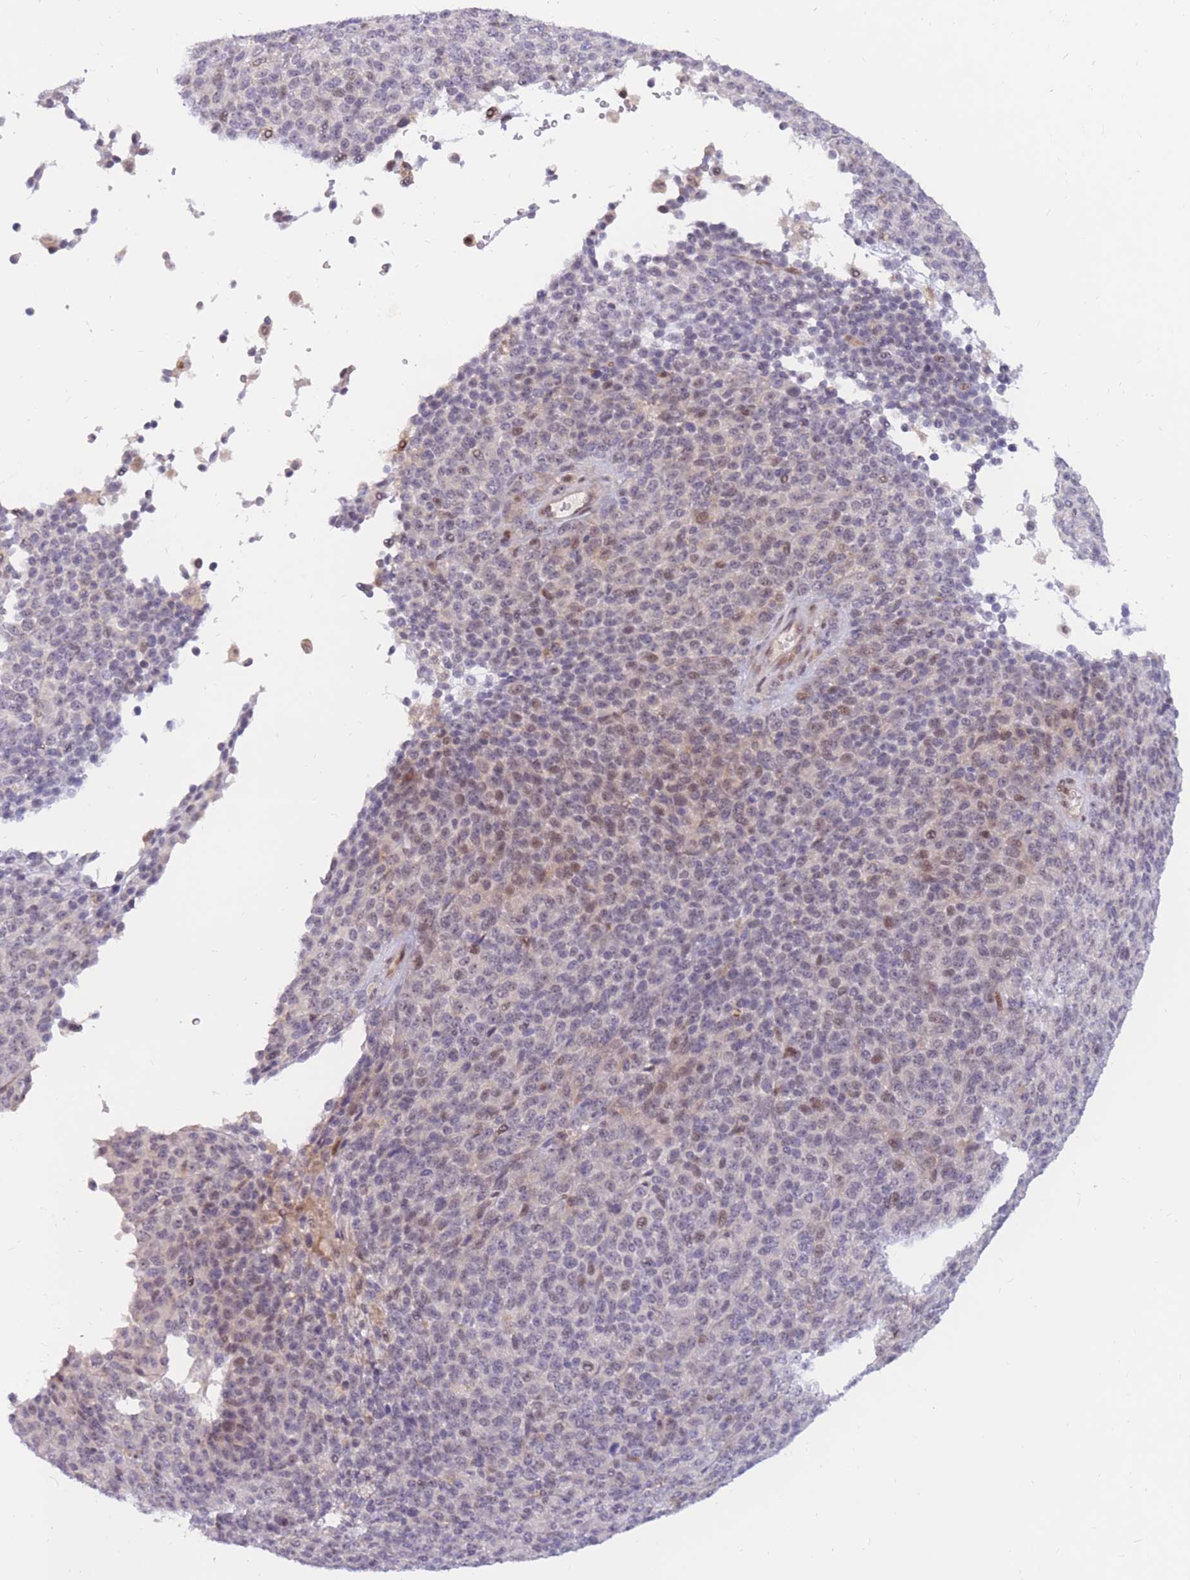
{"staining": {"intensity": "weak", "quantity": "25%-75%", "location": "nuclear"}, "tissue": "melanoma", "cell_type": "Tumor cells", "image_type": "cancer", "snomed": [{"axis": "morphology", "description": "Malignant melanoma, Metastatic site"}, {"axis": "topography", "description": "Brain"}], "caption": "IHC of malignant melanoma (metastatic site) shows low levels of weak nuclear expression in about 25%-75% of tumor cells. The protein is stained brown, and the nuclei are stained in blue (DAB IHC with brightfield microscopy, high magnification).", "gene": "ERICH6B", "patient": {"sex": "female", "age": 56}}